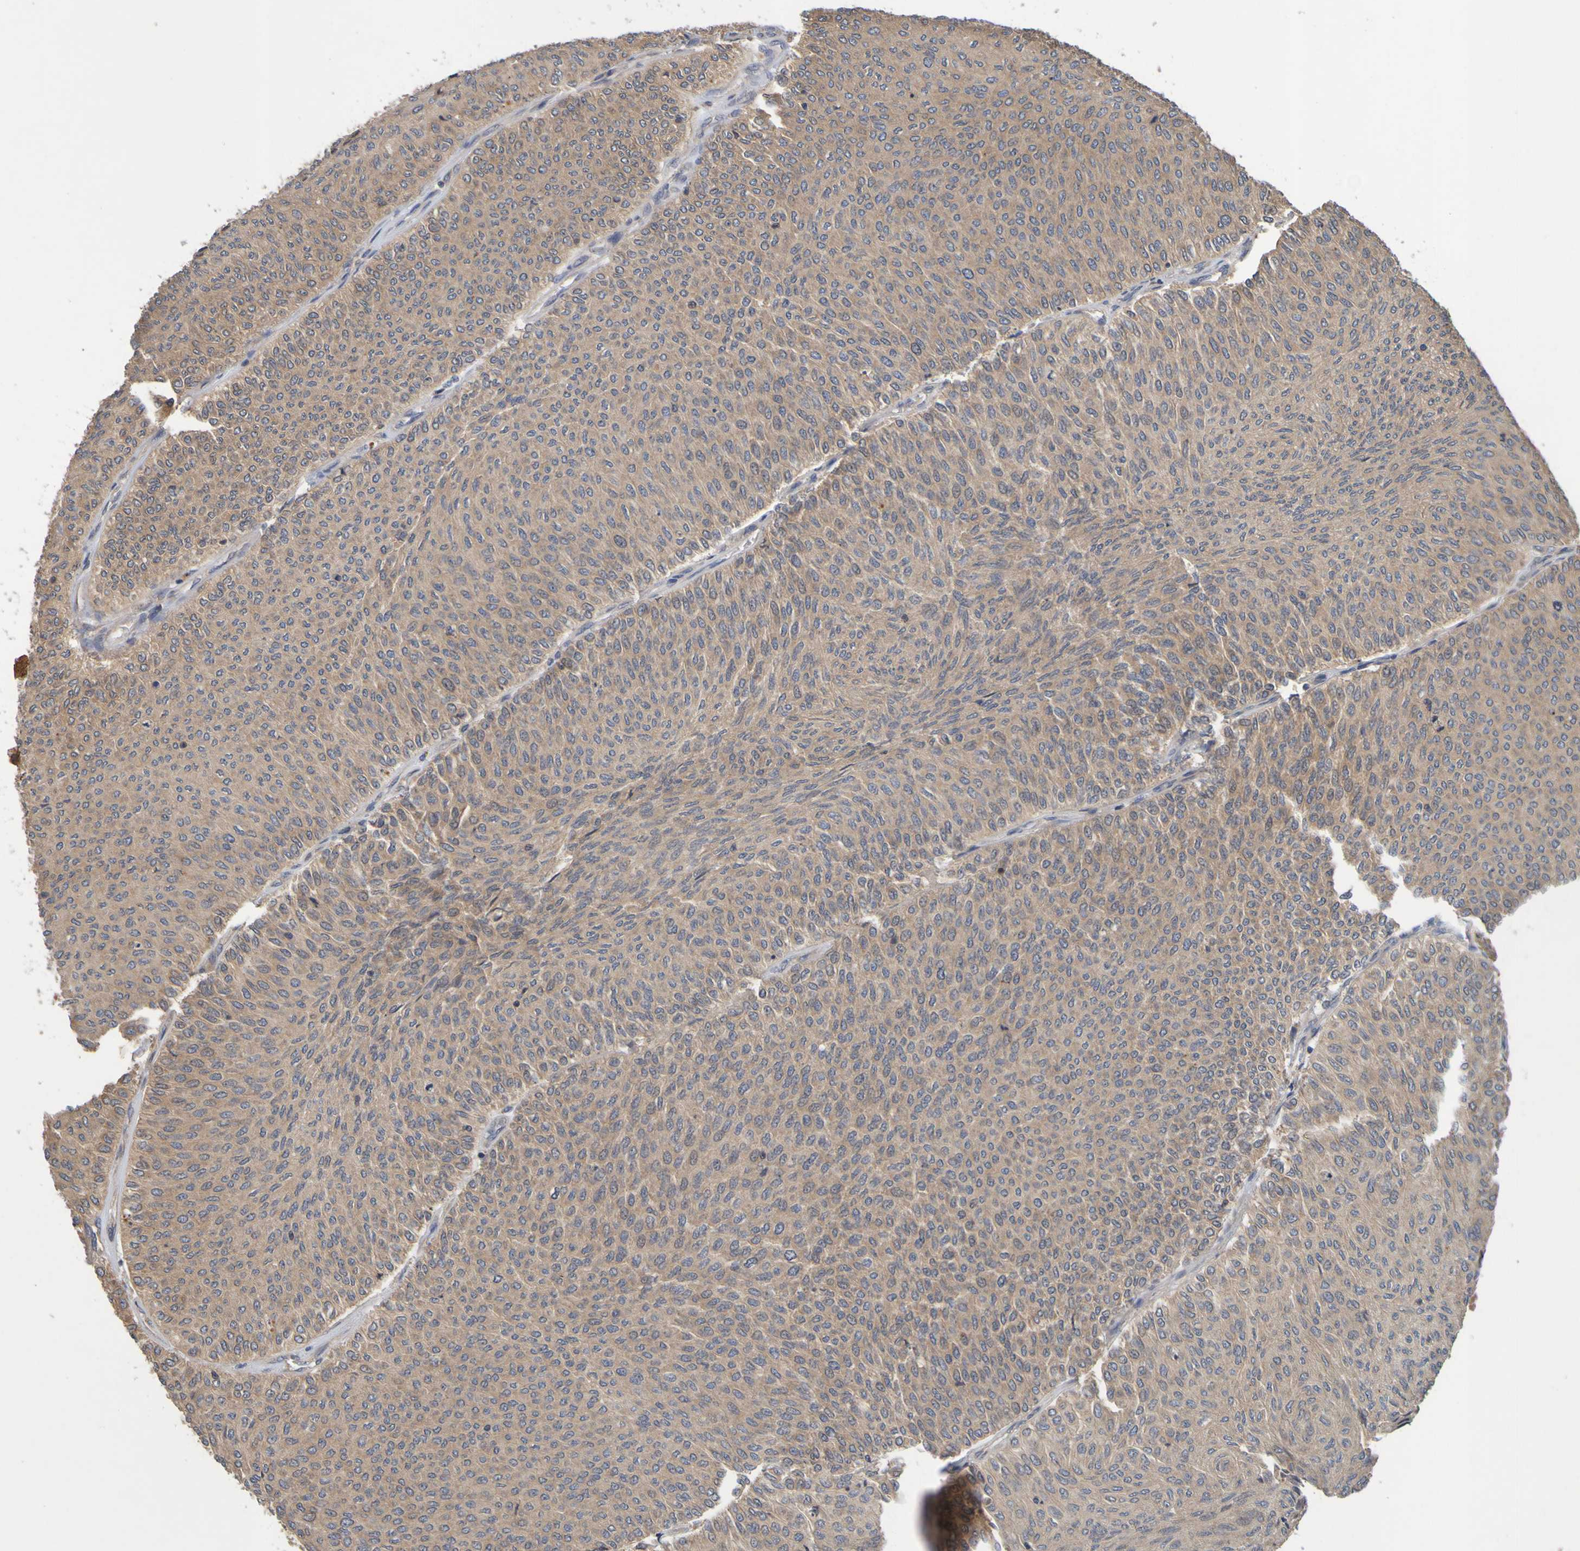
{"staining": {"intensity": "weak", "quantity": ">75%", "location": "cytoplasmic/membranous"}, "tissue": "urothelial cancer", "cell_type": "Tumor cells", "image_type": "cancer", "snomed": [{"axis": "morphology", "description": "Urothelial carcinoma, Low grade"}, {"axis": "topography", "description": "Urinary bladder"}], "caption": "This is an image of immunohistochemistry (IHC) staining of urothelial carcinoma (low-grade), which shows weak staining in the cytoplasmic/membranous of tumor cells.", "gene": "OCRL", "patient": {"sex": "male", "age": 78}}